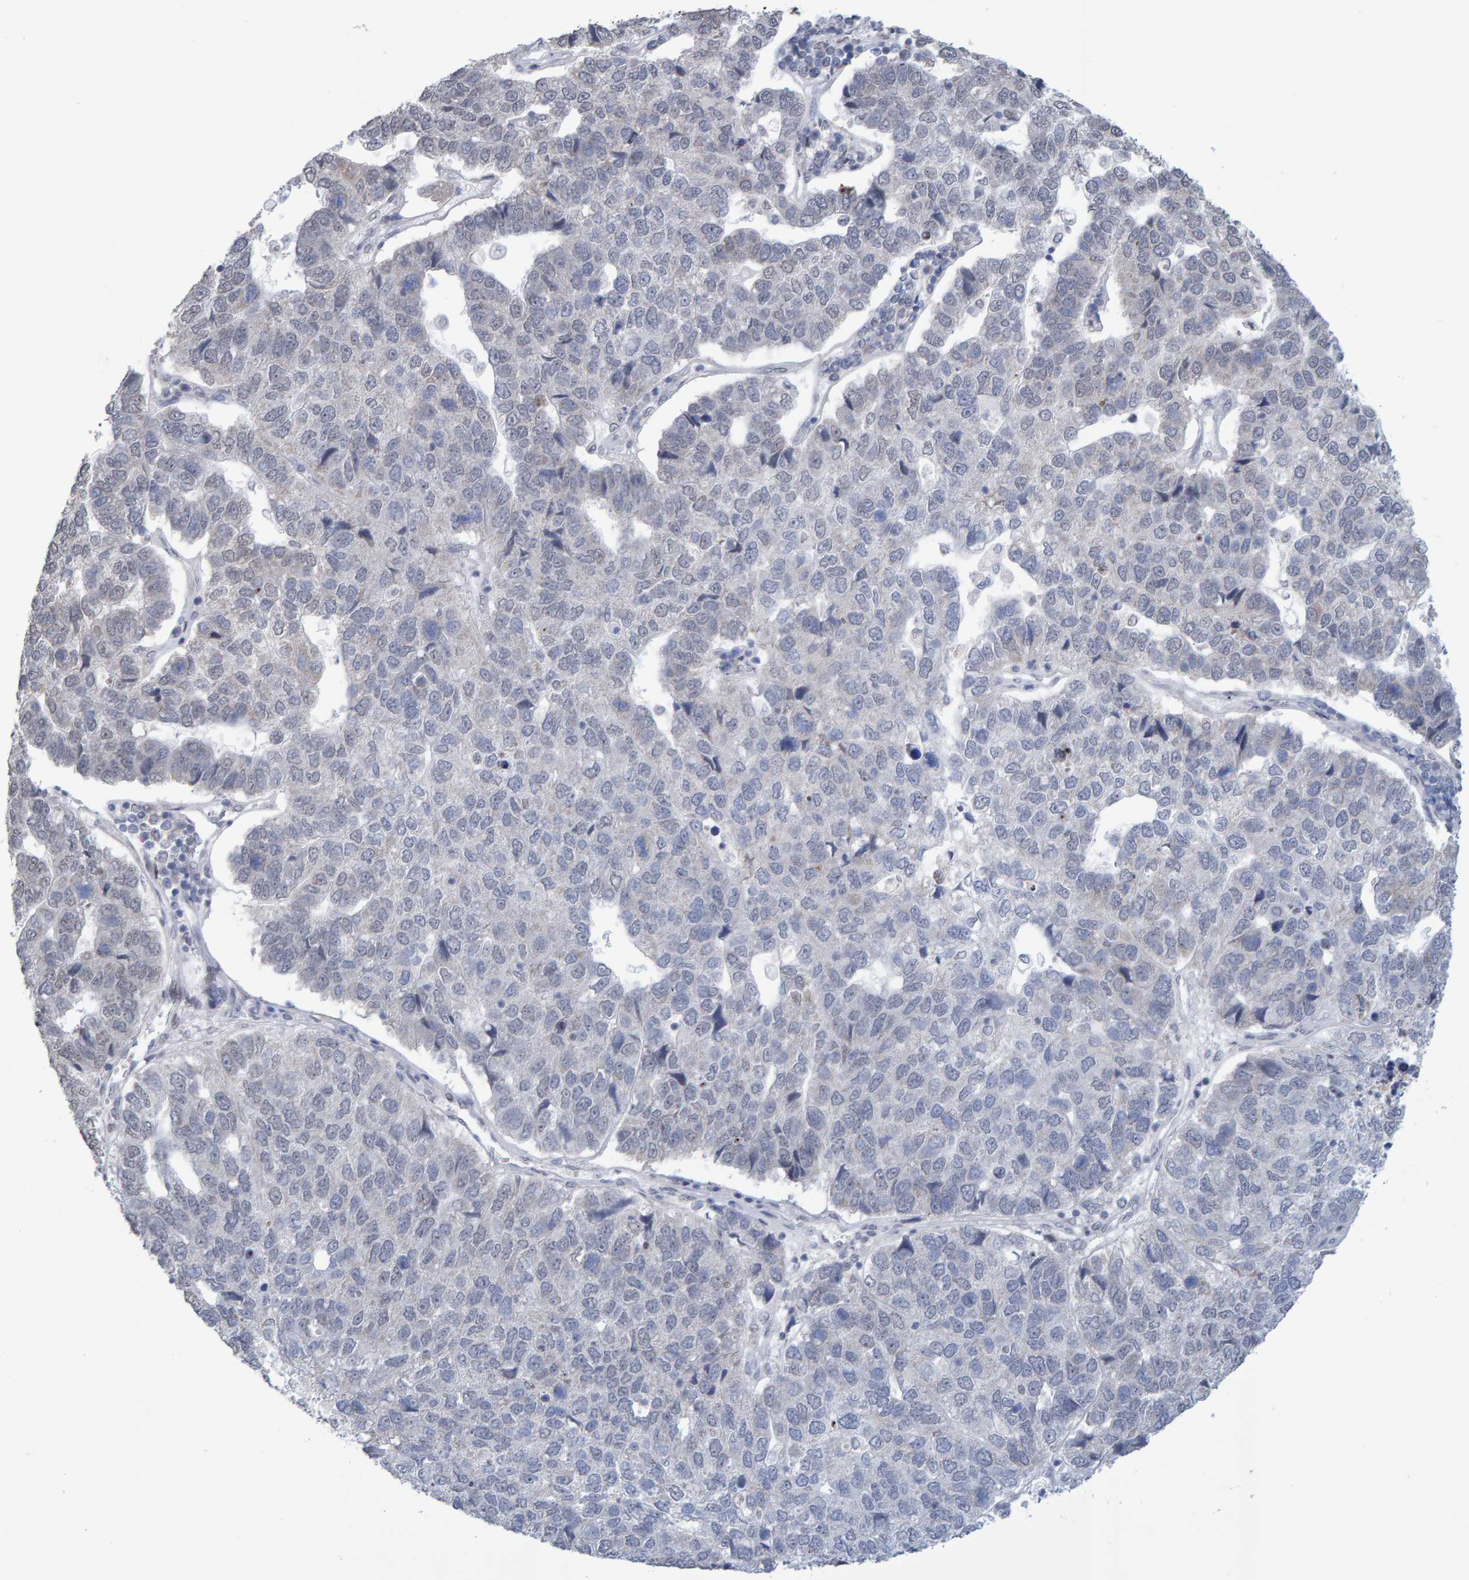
{"staining": {"intensity": "negative", "quantity": "none", "location": "none"}, "tissue": "pancreatic cancer", "cell_type": "Tumor cells", "image_type": "cancer", "snomed": [{"axis": "morphology", "description": "Adenocarcinoma, NOS"}, {"axis": "topography", "description": "Pancreas"}], "caption": "DAB immunohistochemical staining of human adenocarcinoma (pancreatic) shows no significant staining in tumor cells.", "gene": "USP43", "patient": {"sex": "female", "age": 61}}